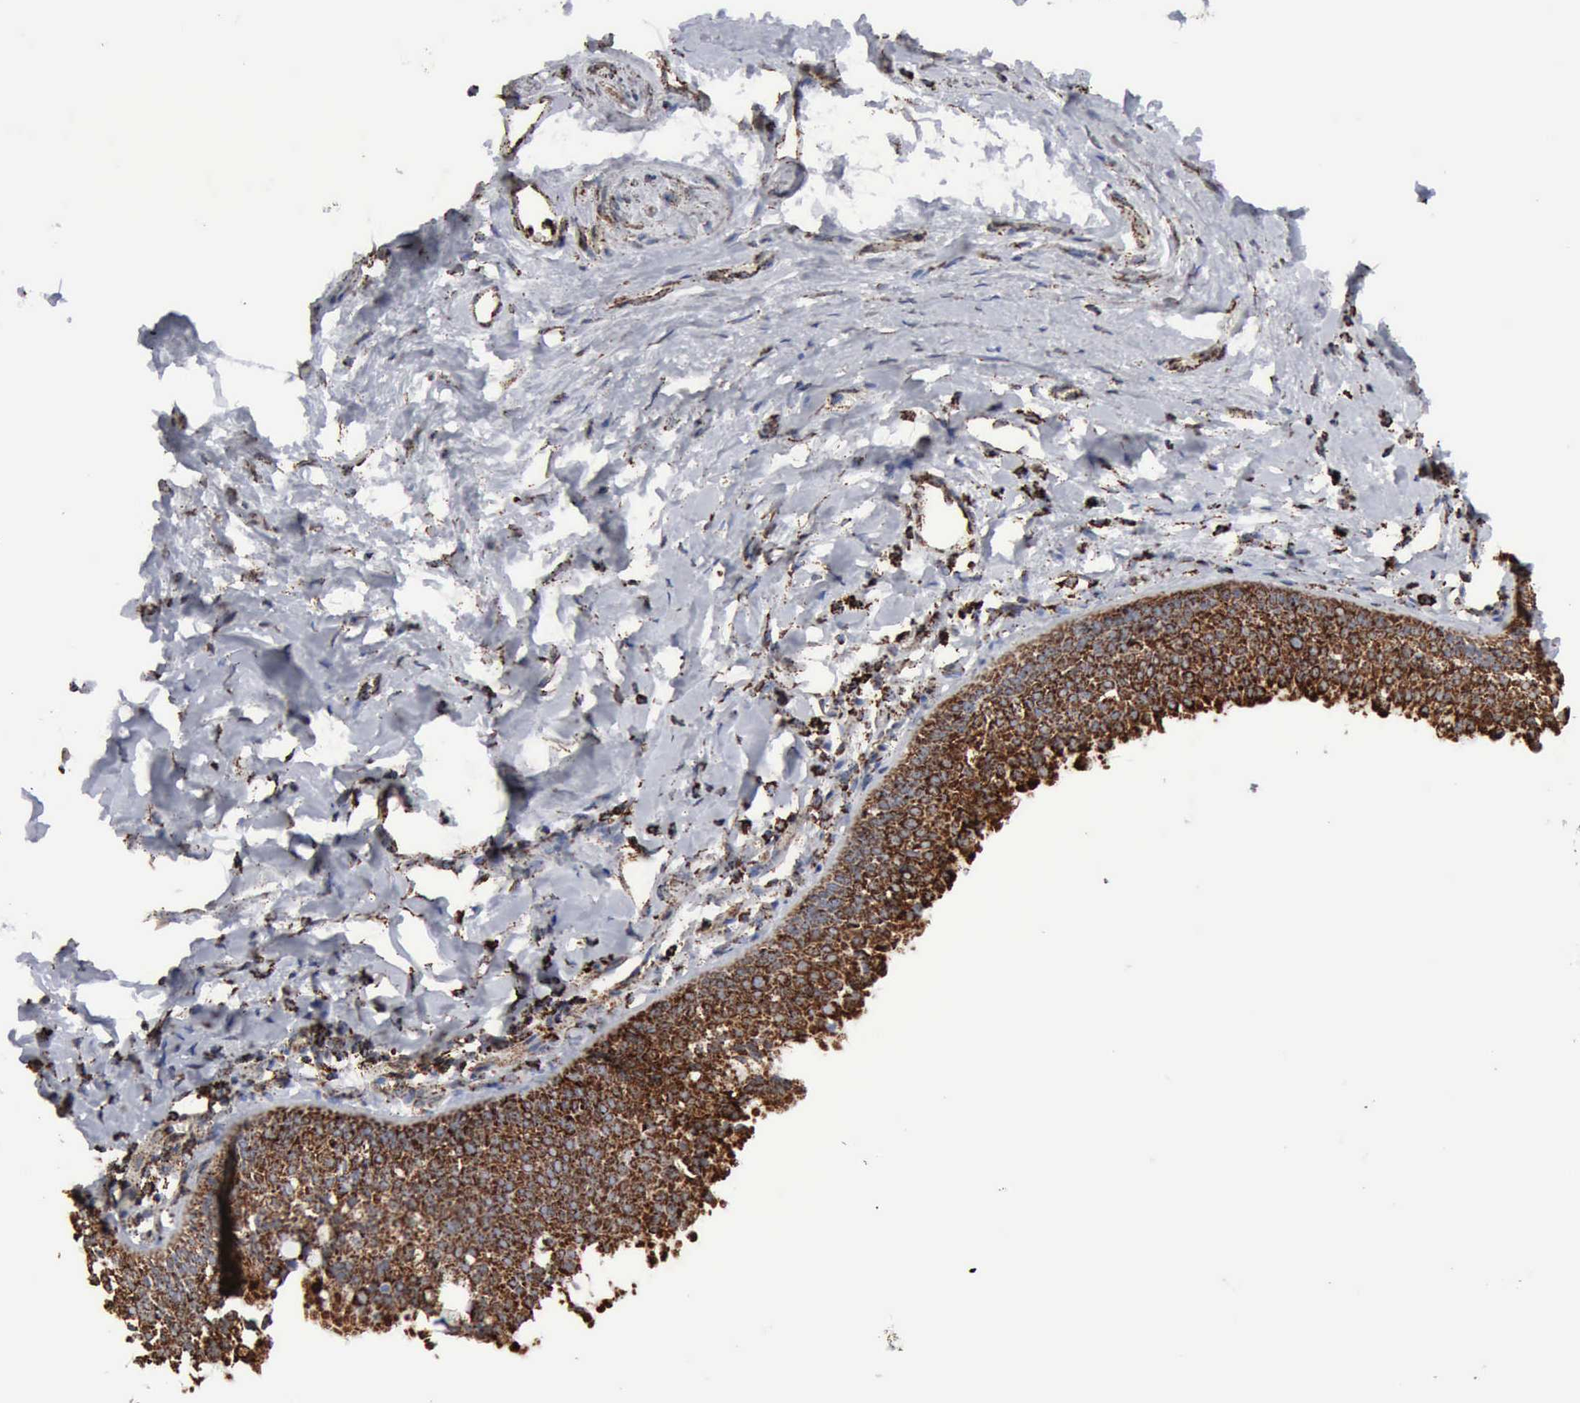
{"staining": {"intensity": "strong", "quantity": ">75%", "location": "cytoplasmic/membranous"}, "tissue": "nasopharynx", "cell_type": "Respiratory epithelial cells", "image_type": "normal", "snomed": [{"axis": "morphology", "description": "Normal tissue, NOS"}, {"axis": "morphology", "description": "Inflammation, NOS"}, {"axis": "morphology", "description": "Malignant melanoma, Metastatic site"}, {"axis": "topography", "description": "Nasopharynx"}], "caption": "Strong cytoplasmic/membranous expression is seen in about >75% of respiratory epithelial cells in normal nasopharynx. (Brightfield microscopy of DAB IHC at high magnification).", "gene": "ACO2", "patient": {"sex": "female", "age": 55}}